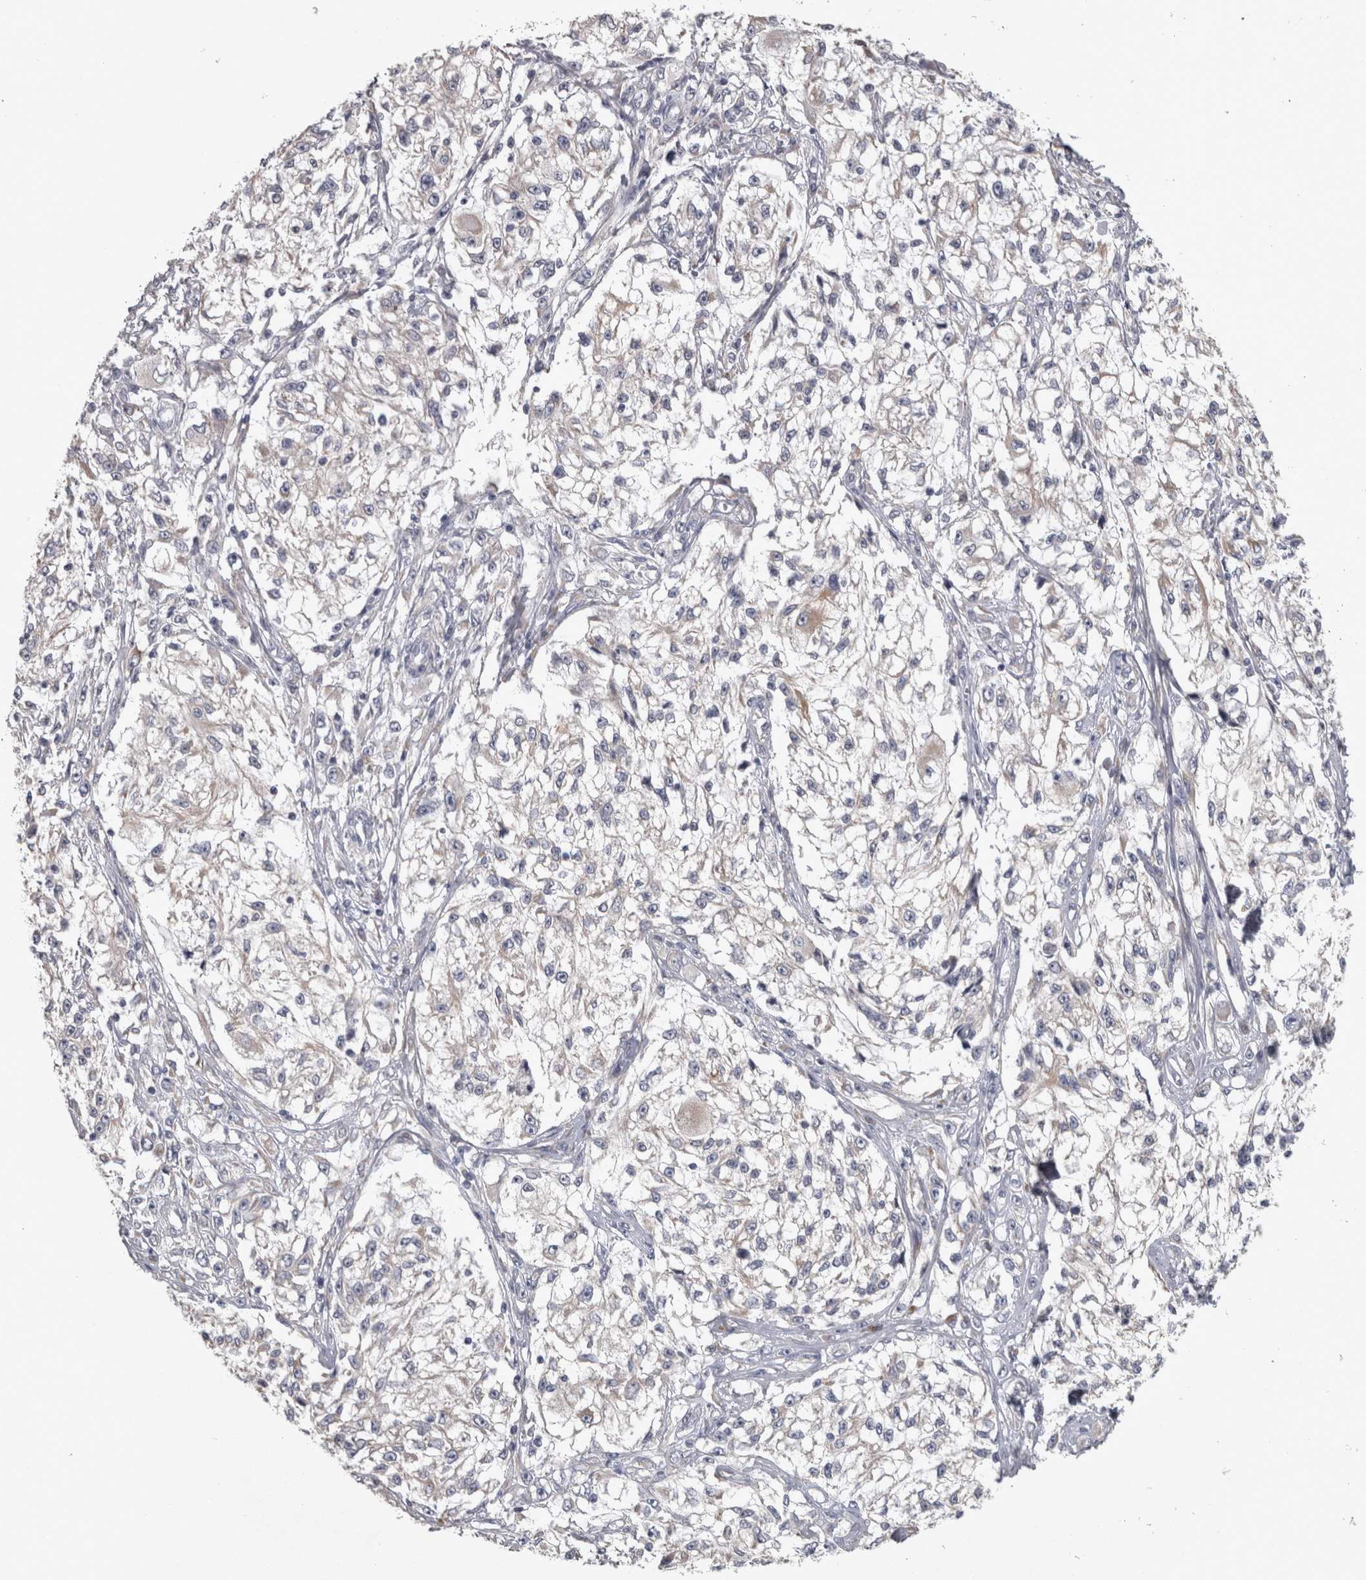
{"staining": {"intensity": "negative", "quantity": "none", "location": "none"}, "tissue": "melanoma", "cell_type": "Tumor cells", "image_type": "cancer", "snomed": [{"axis": "morphology", "description": "Malignant melanoma, NOS"}, {"axis": "topography", "description": "Skin of head"}], "caption": "Immunohistochemical staining of melanoma exhibits no significant positivity in tumor cells. (DAB (3,3'-diaminobenzidine) immunohistochemistry visualized using brightfield microscopy, high magnification).", "gene": "DBT", "patient": {"sex": "male", "age": 83}}